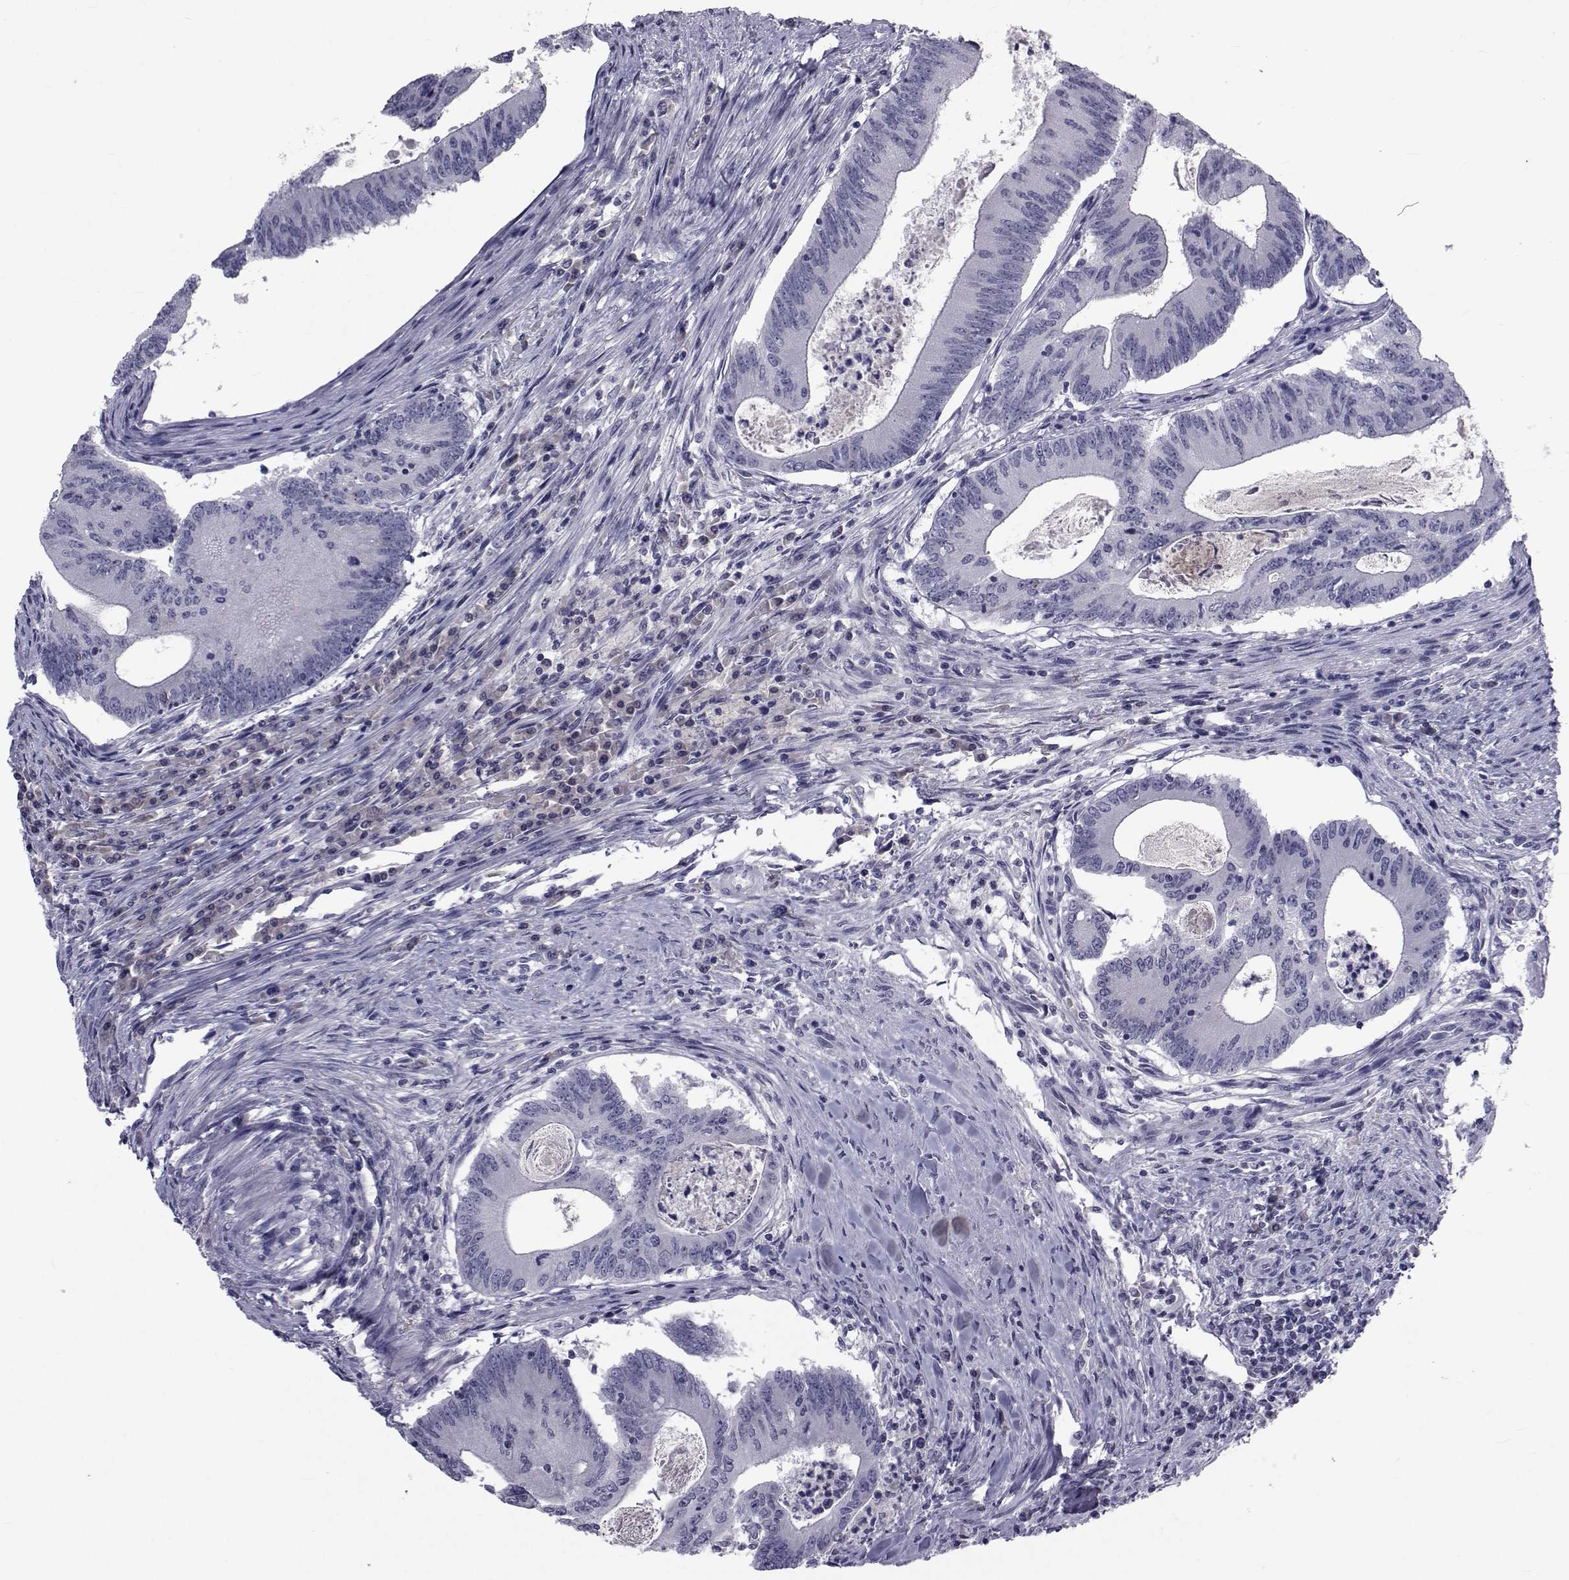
{"staining": {"intensity": "negative", "quantity": "none", "location": "none"}, "tissue": "colorectal cancer", "cell_type": "Tumor cells", "image_type": "cancer", "snomed": [{"axis": "morphology", "description": "Adenocarcinoma, NOS"}, {"axis": "topography", "description": "Colon"}], "caption": "Tumor cells are negative for protein expression in human colorectal cancer (adenocarcinoma).", "gene": "PAX2", "patient": {"sex": "female", "age": 70}}